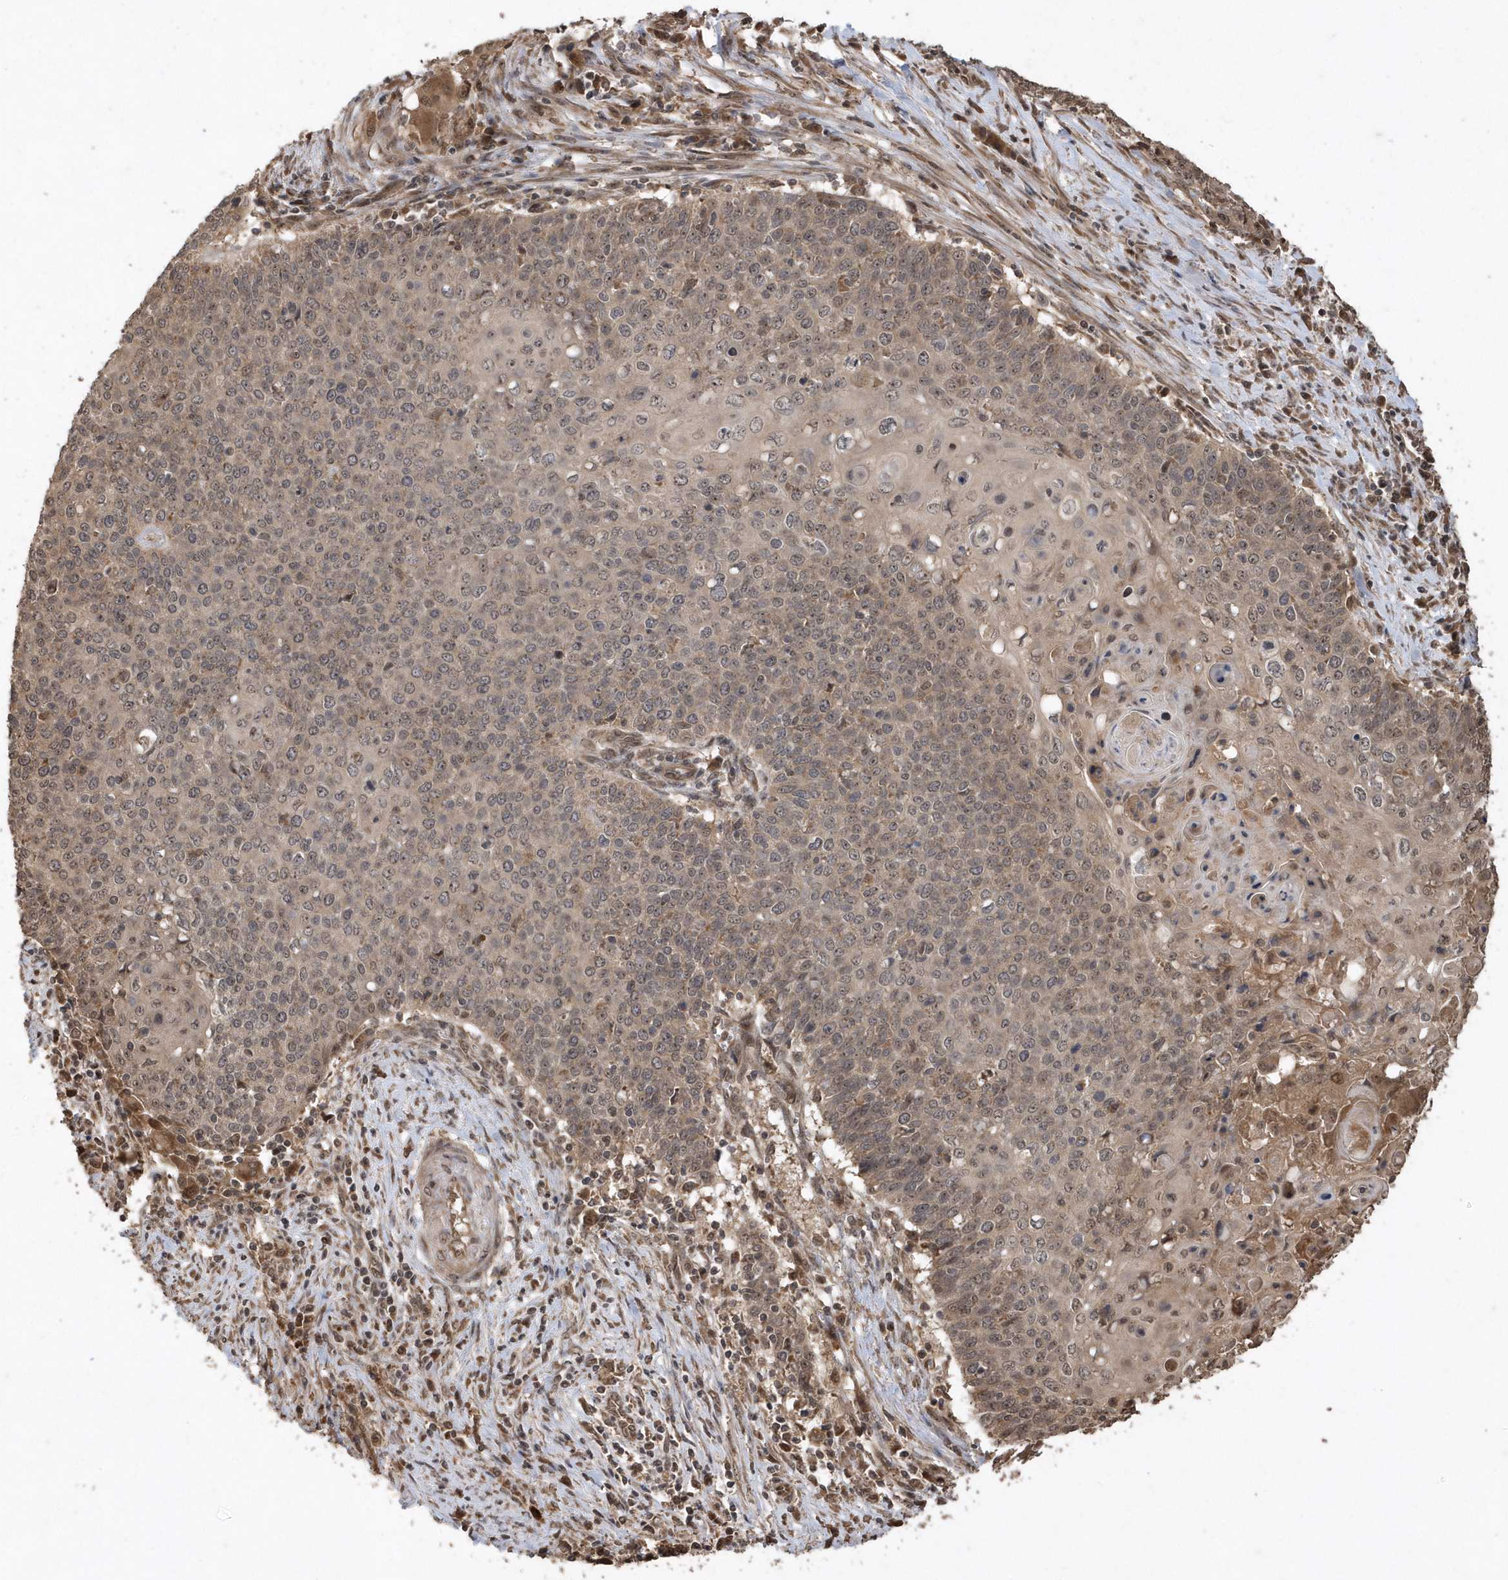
{"staining": {"intensity": "weak", "quantity": ">75%", "location": "cytoplasmic/membranous,nuclear"}, "tissue": "cervical cancer", "cell_type": "Tumor cells", "image_type": "cancer", "snomed": [{"axis": "morphology", "description": "Squamous cell carcinoma, NOS"}, {"axis": "topography", "description": "Cervix"}], "caption": "Cervical cancer stained with DAB (3,3'-diaminobenzidine) immunohistochemistry exhibits low levels of weak cytoplasmic/membranous and nuclear expression in approximately >75% of tumor cells.", "gene": "WASHC5", "patient": {"sex": "female", "age": 39}}